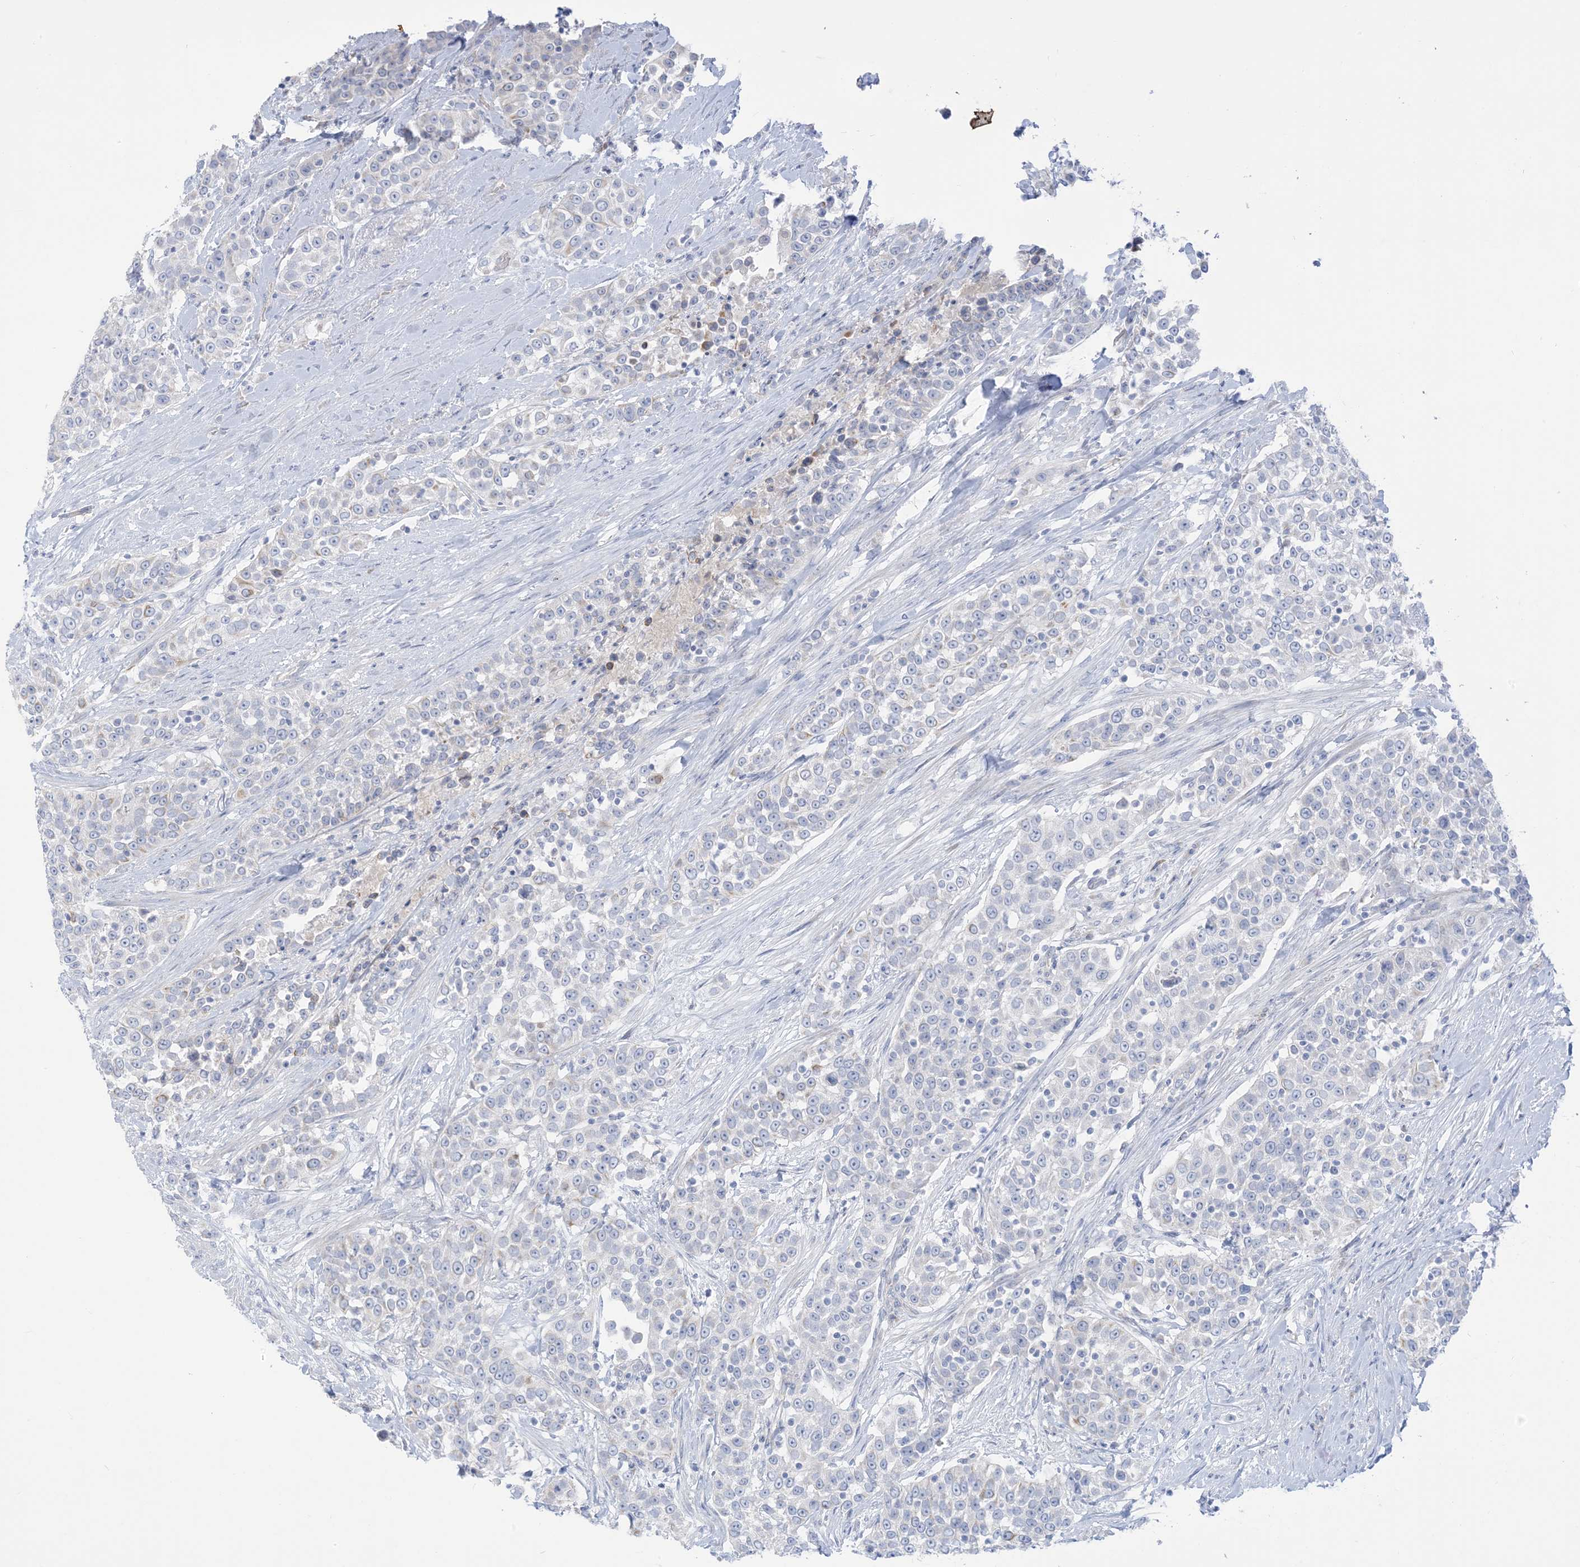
{"staining": {"intensity": "negative", "quantity": "none", "location": "none"}, "tissue": "urothelial cancer", "cell_type": "Tumor cells", "image_type": "cancer", "snomed": [{"axis": "morphology", "description": "Urothelial carcinoma, High grade"}, {"axis": "topography", "description": "Urinary bladder"}], "caption": "A photomicrograph of urothelial cancer stained for a protein demonstrates no brown staining in tumor cells.", "gene": "XIRP2", "patient": {"sex": "female", "age": 80}}